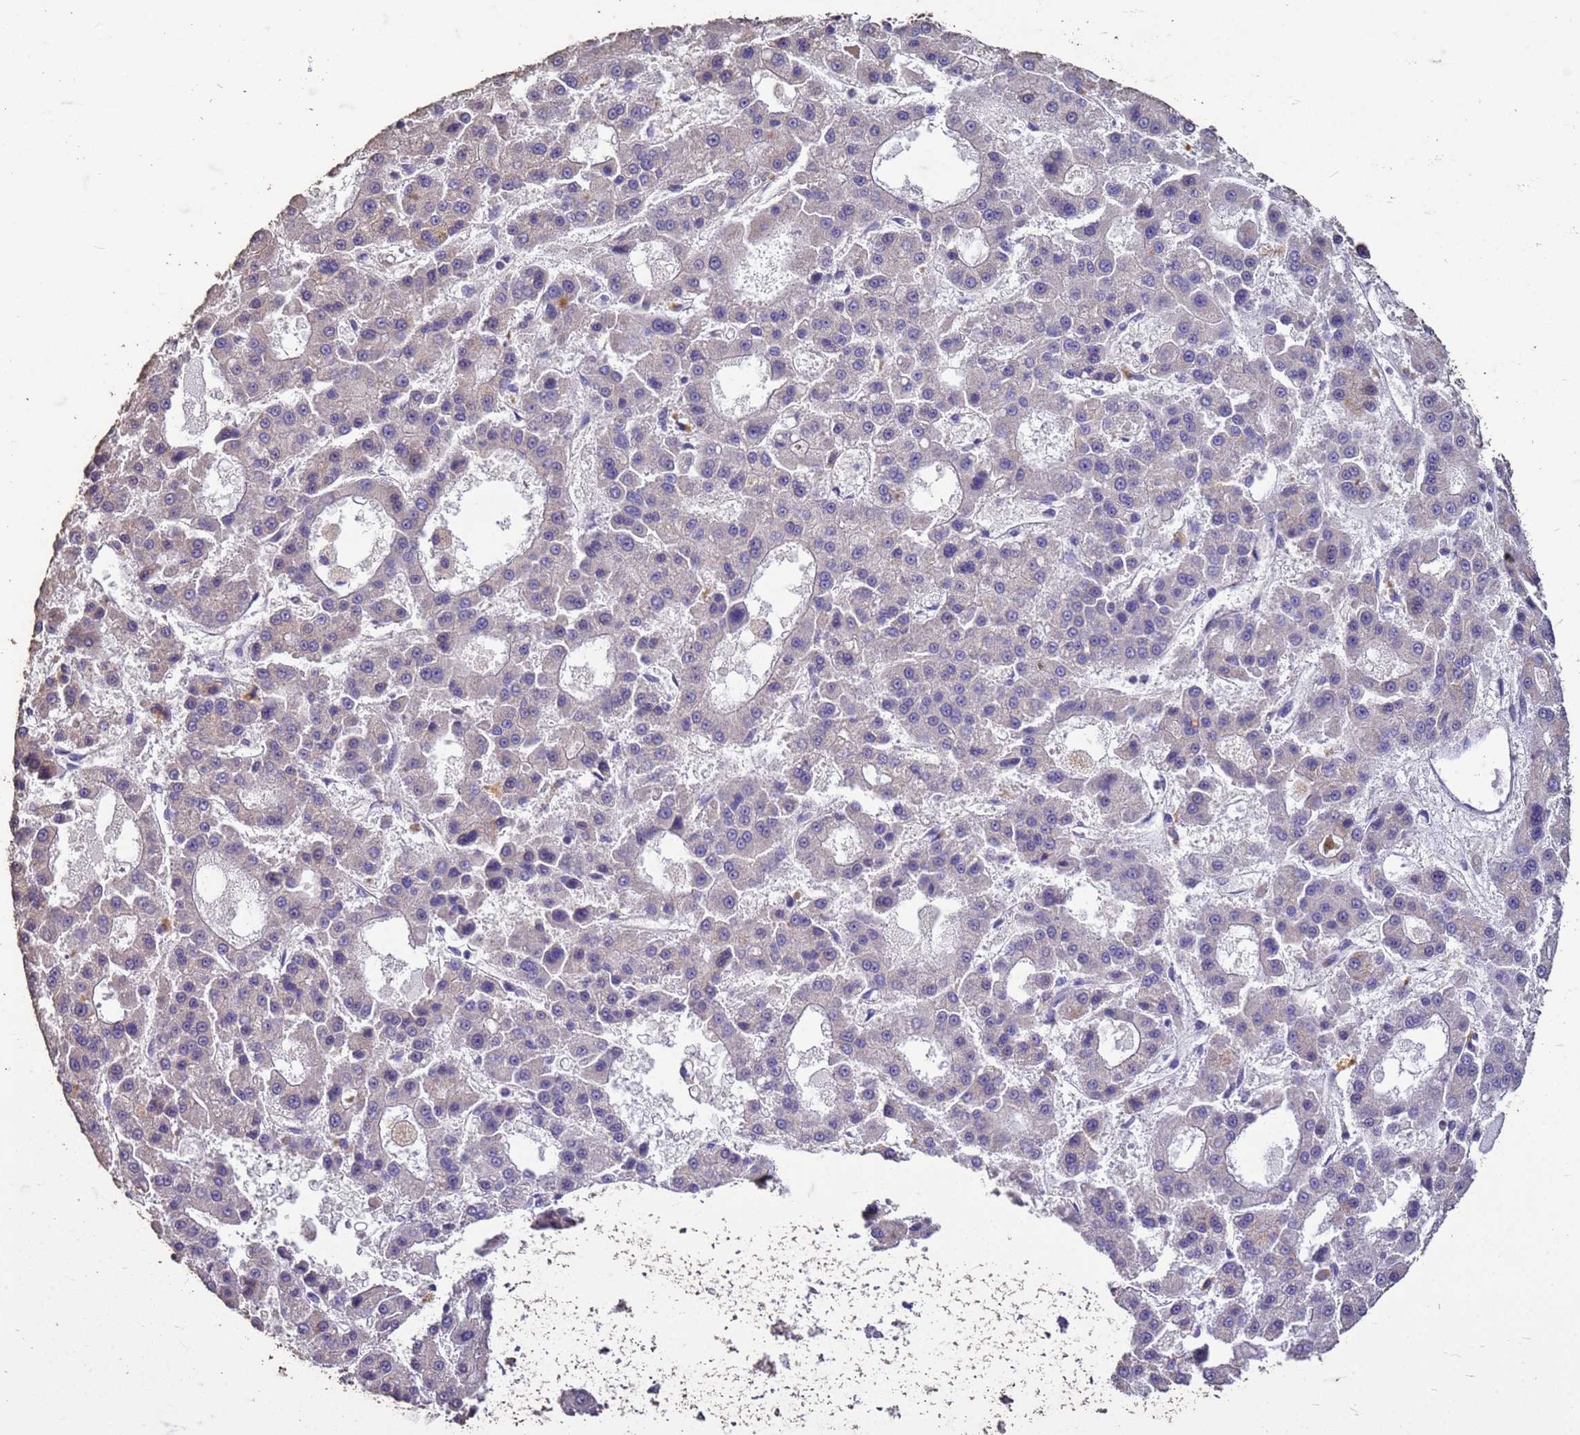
{"staining": {"intensity": "negative", "quantity": "none", "location": "none"}, "tissue": "liver cancer", "cell_type": "Tumor cells", "image_type": "cancer", "snomed": [{"axis": "morphology", "description": "Carcinoma, Hepatocellular, NOS"}, {"axis": "topography", "description": "Liver"}], "caption": "An immunohistochemistry photomicrograph of liver cancer (hepatocellular carcinoma) is shown. There is no staining in tumor cells of liver cancer (hepatocellular carcinoma).", "gene": "FAM184B", "patient": {"sex": "male", "age": 70}}